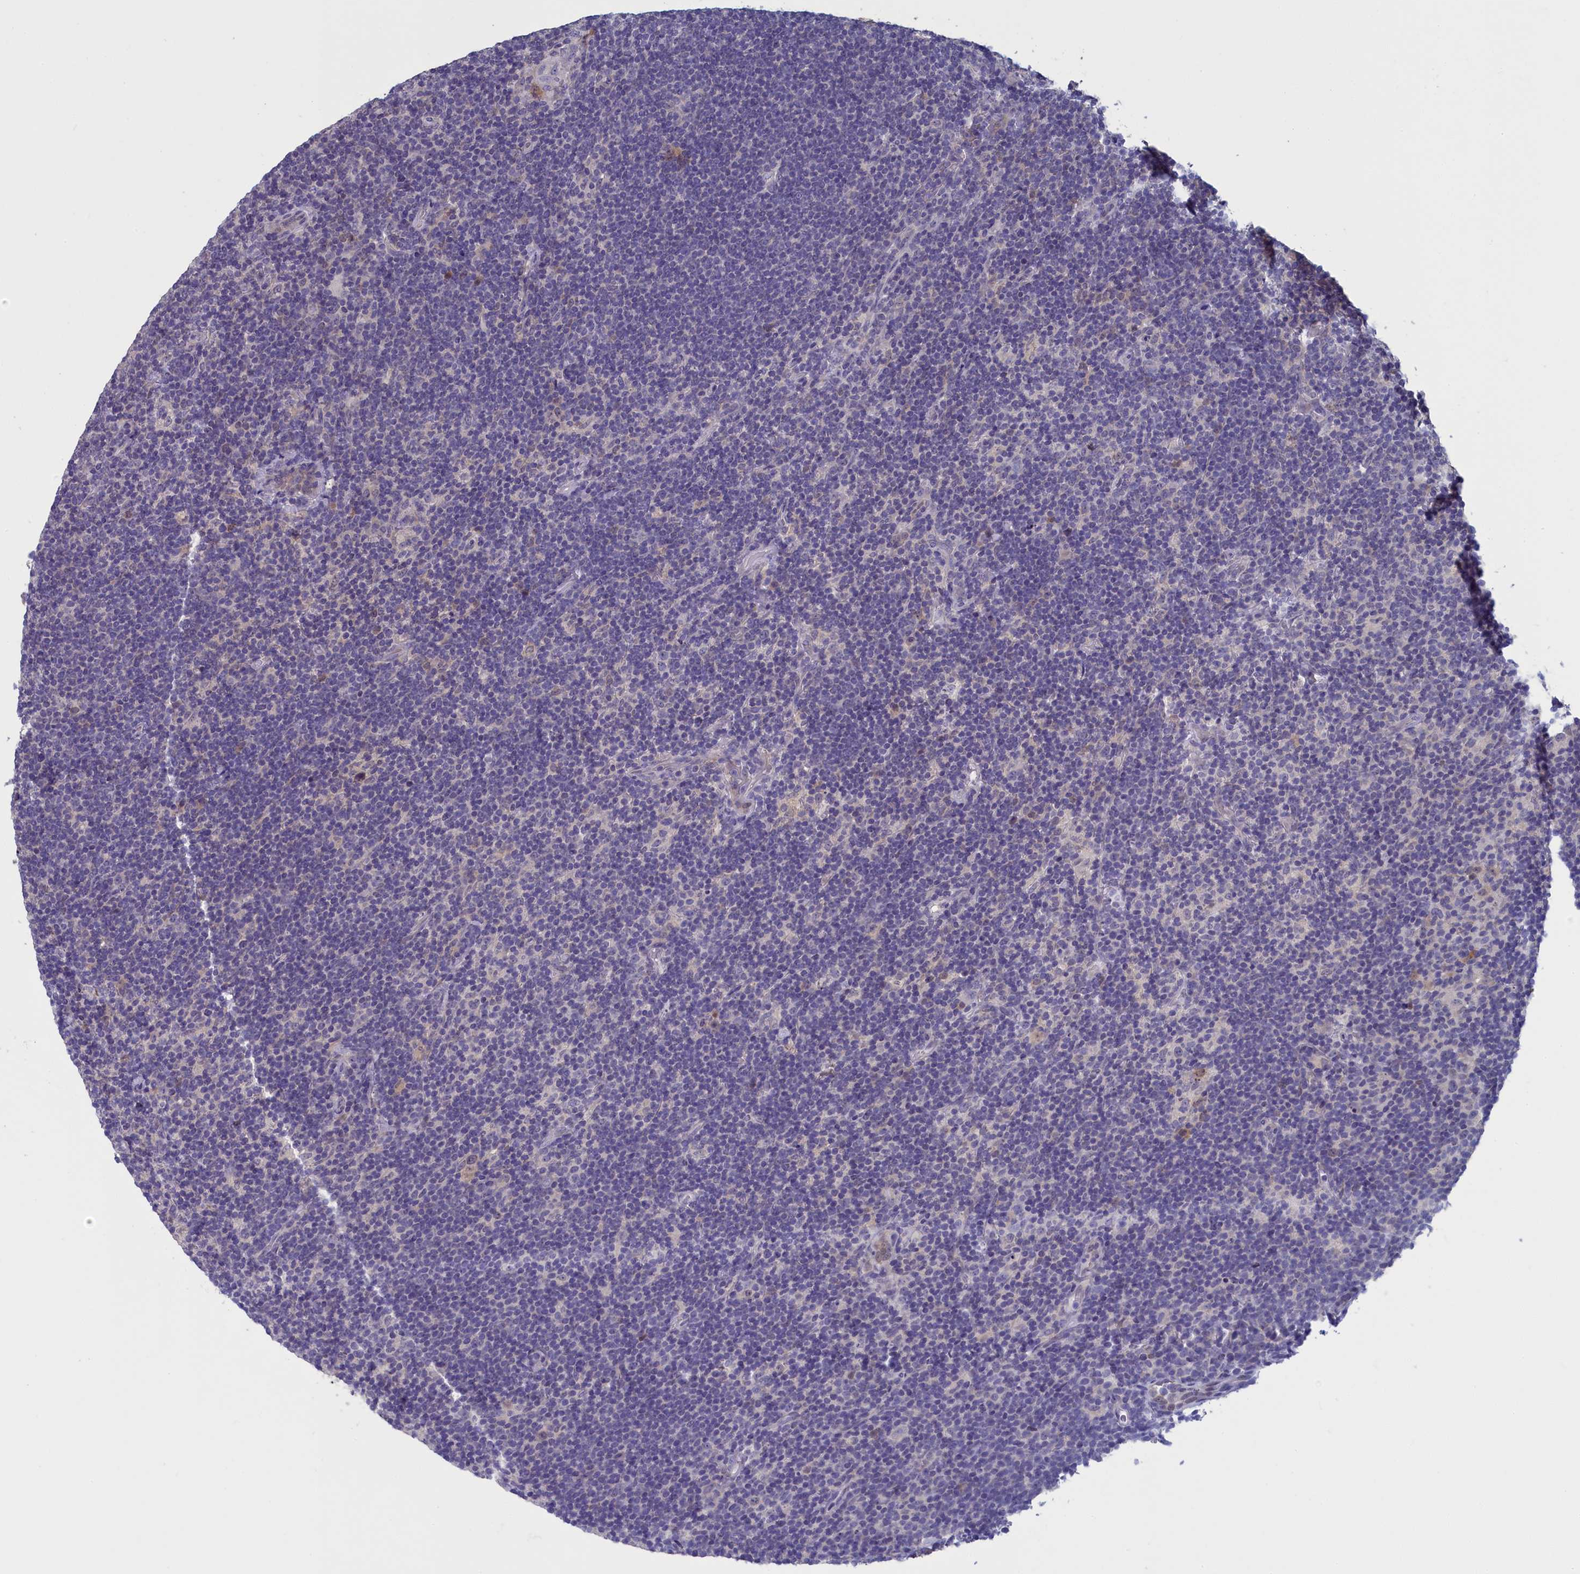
{"staining": {"intensity": "negative", "quantity": "none", "location": "none"}, "tissue": "lymphoma", "cell_type": "Tumor cells", "image_type": "cancer", "snomed": [{"axis": "morphology", "description": "Hodgkin's disease, NOS"}, {"axis": "topography", "description": "Lymph node"}], "caption": "Tumor cells are negative for protein expression in human lymphoma.", "gene": "UCHL3", "patient": {"sex": "female", "age": 57}}